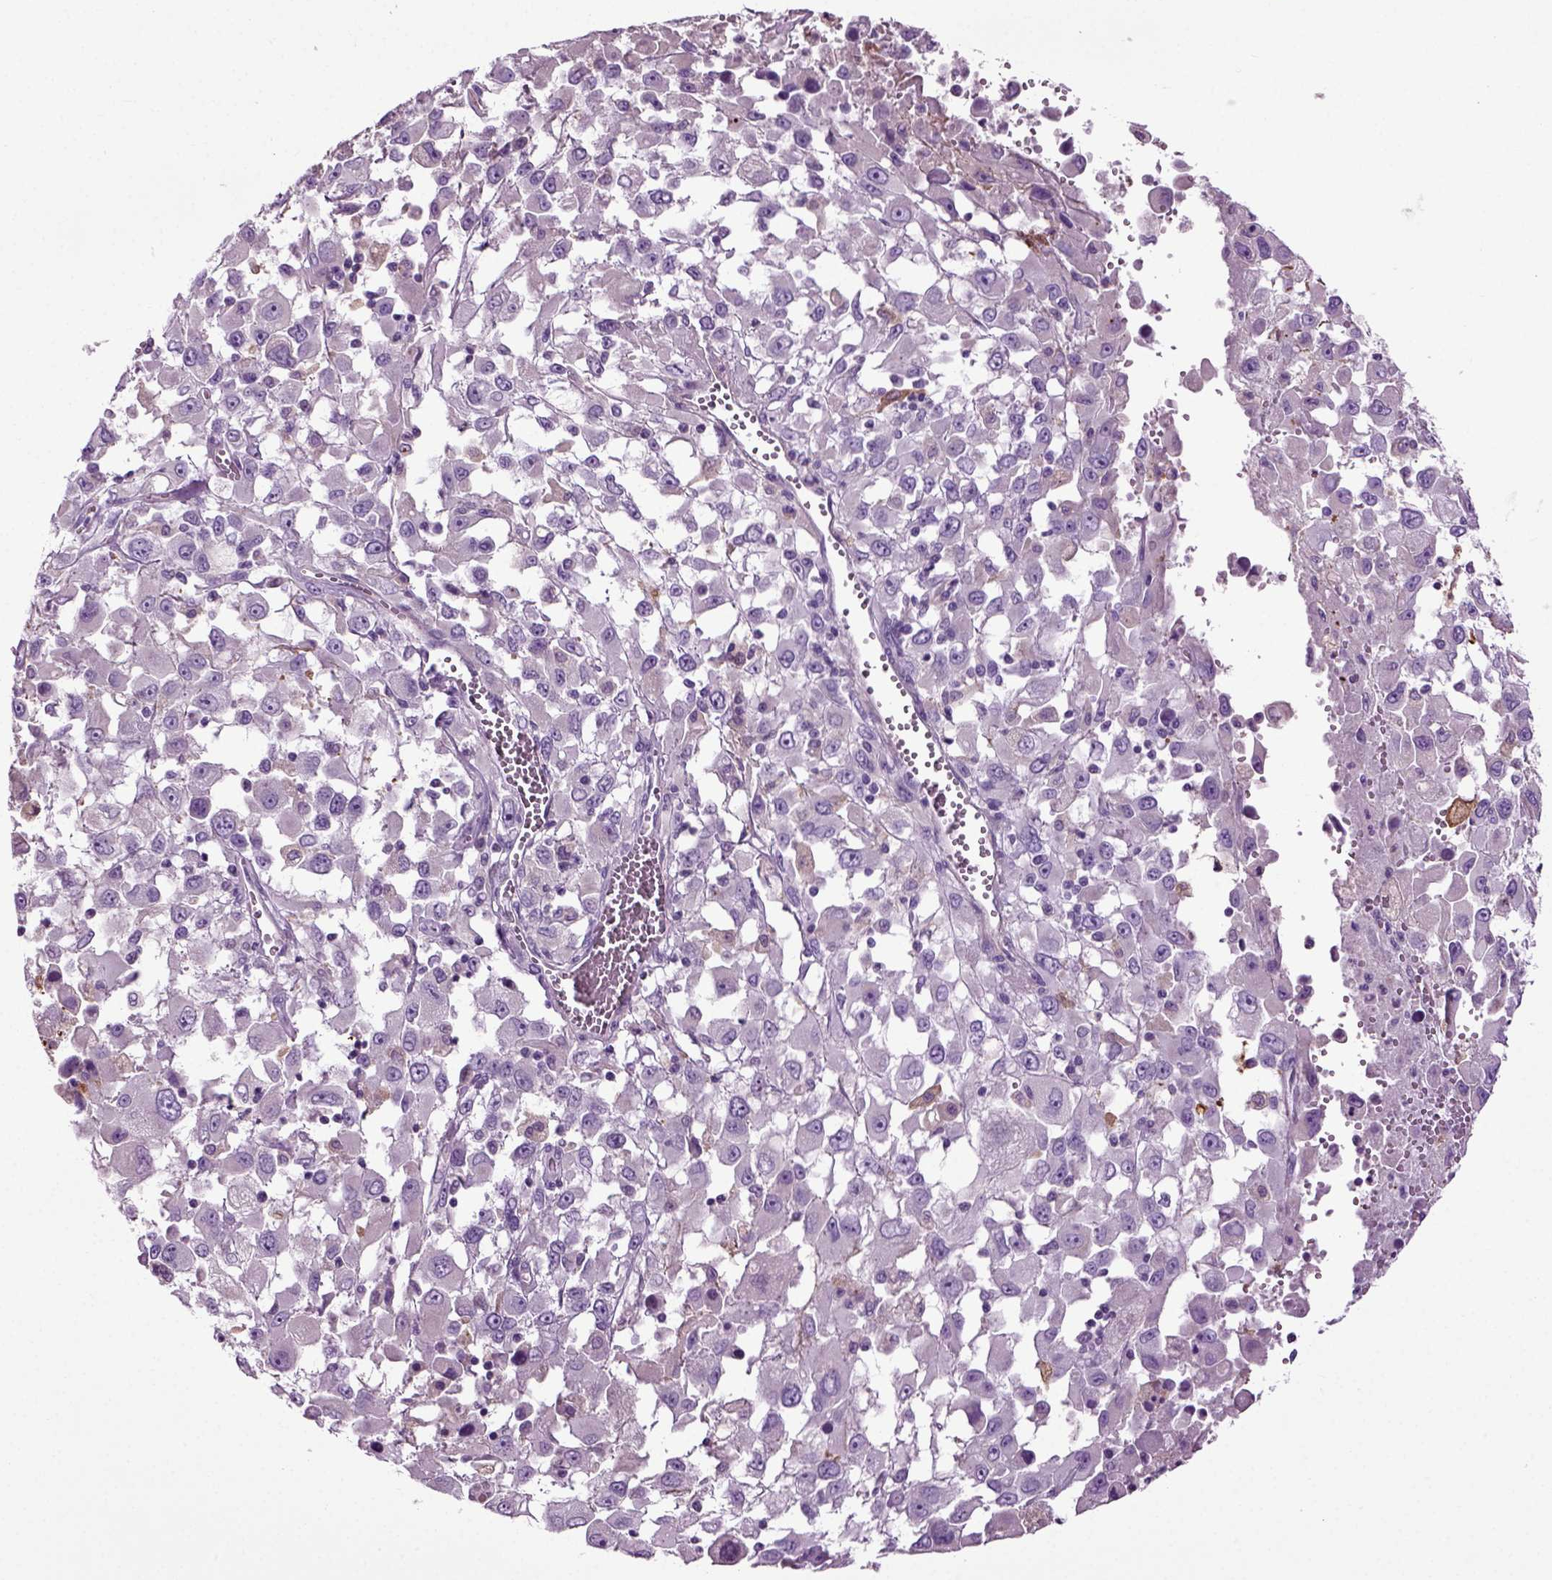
{"staining": {"intensity": "negative", "quantity": "none", "location": "none"}, "tissue": "melanoma", "cell_type": "Tumor cells", "image_type": "cancer", "snomed": [{"axis": "morphology", "description": "Malignant melanoma, Metastatic site"}, {"axis": "topography", "description": "Soft tissue"}], "caption": "Tumor cells are negative for brown protein staining in melanoma.", "gene": "DNAH10", "patient": {"sex": "male", "age": 50}}